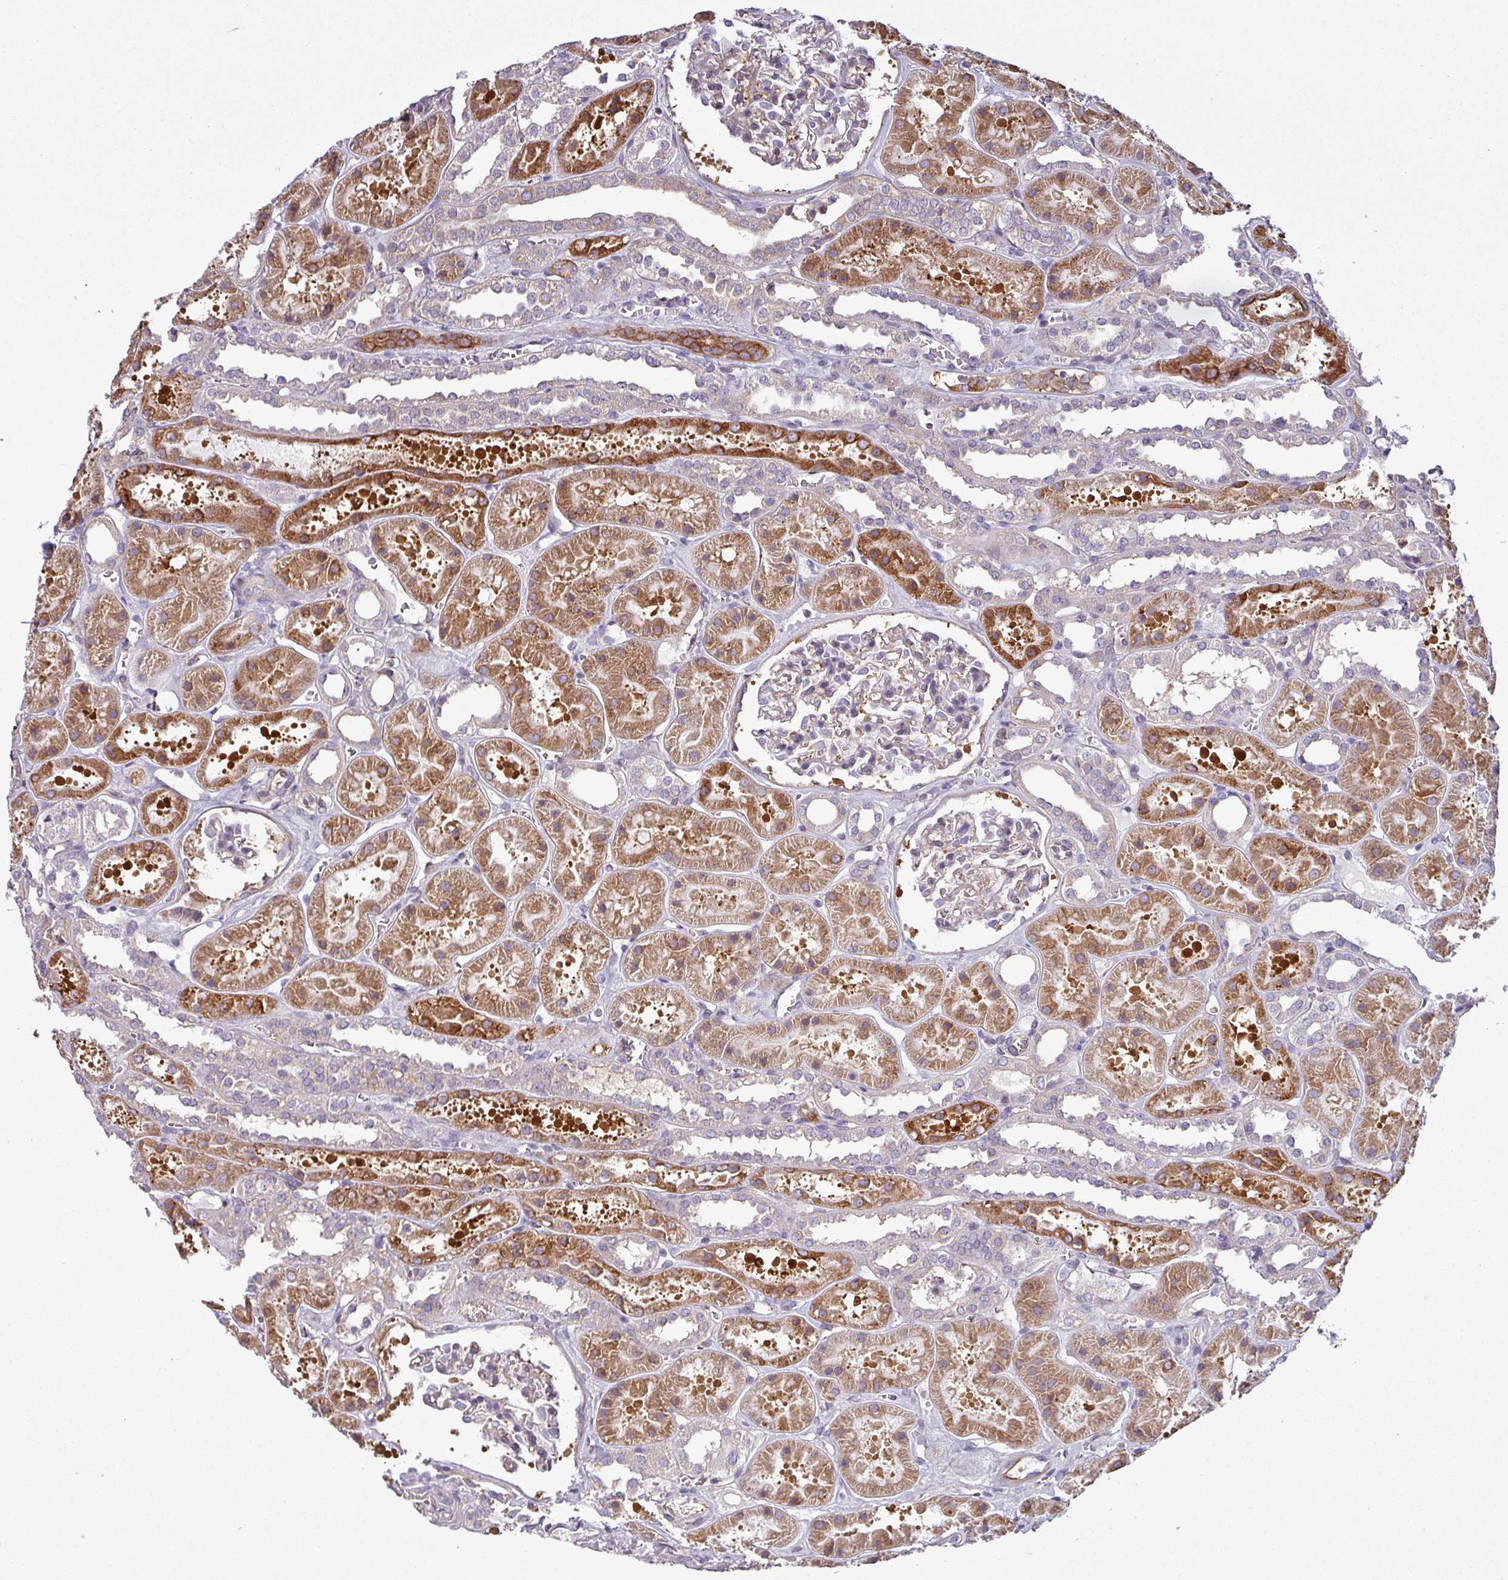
{"staining": {"intensity": "weak", "quantity": "<25%", "location": "cytoplasmic/membranous"}, "tissue": "kidney", "cell_type": "Cells in glomeruli", "image_type": "normal", "snomed": [{"axis": "morphology", "description": "Normal tissue, NOS"}, {"axis": "topography", "description": "Kidney"}], "caption": "The micrograph exhibits no staining of cells in glomeruli in normal kidney.", "gene": "XNDC1N", "patient": {"sex": "female", "age": 41}}